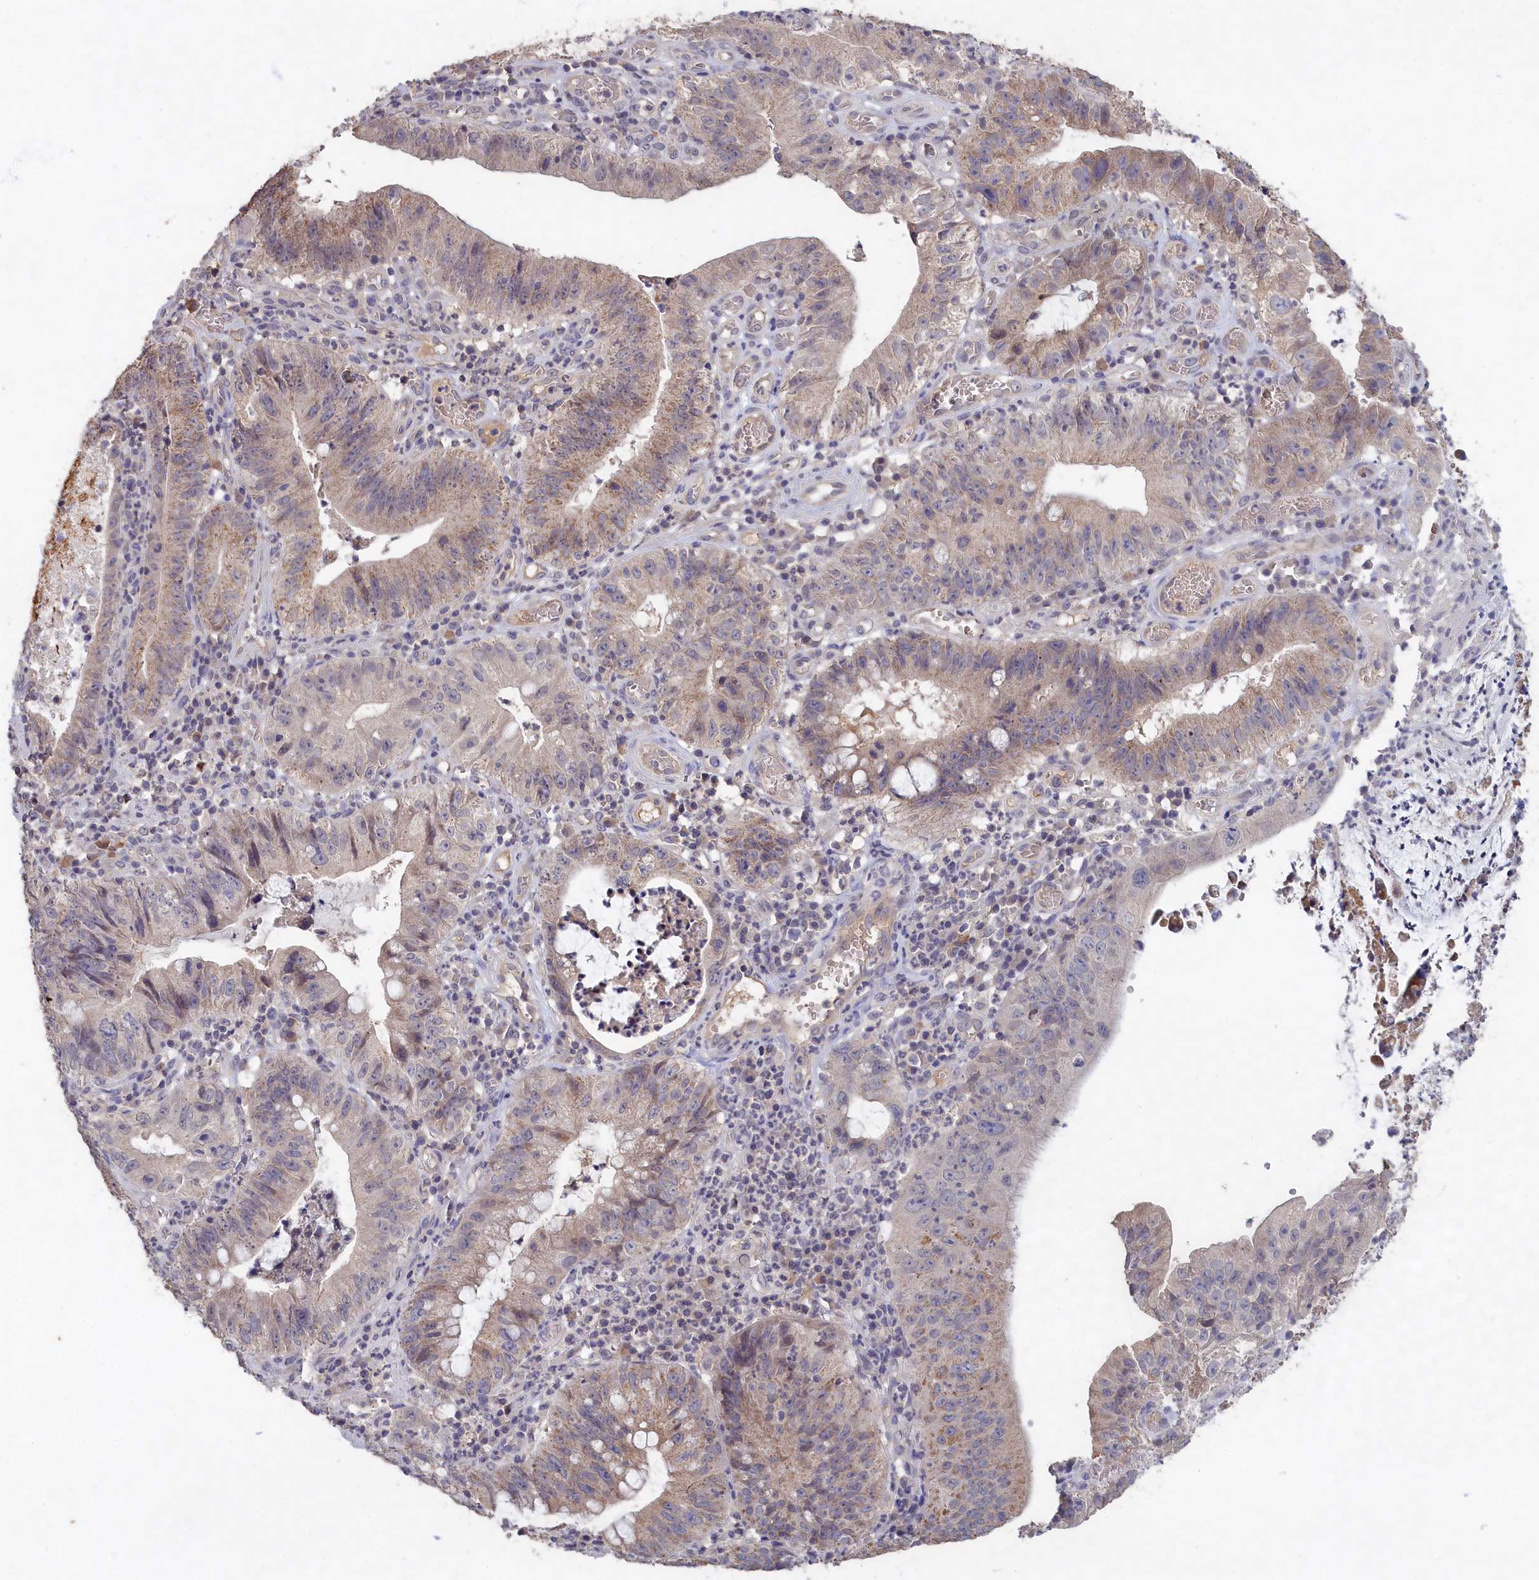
{"staining": {"intensity": "weak", "quantity": "<25%", "location": "cytoplasmic/membranous"}, "tissue": "stomach cancer", "cell_type": "Tumor cells", "image_type": "cancer", "snomed": [{"axis": "morphology", "description": "Adenocarcinoma, NOS"}, {"axis": "topography", "description": "Stomach"}], "caption": "IHC of human stomach adenocarcinoma shows no expression in tumor cells.", "gene": "CELF5", "patient": {"sex": "male", "age": 59}}